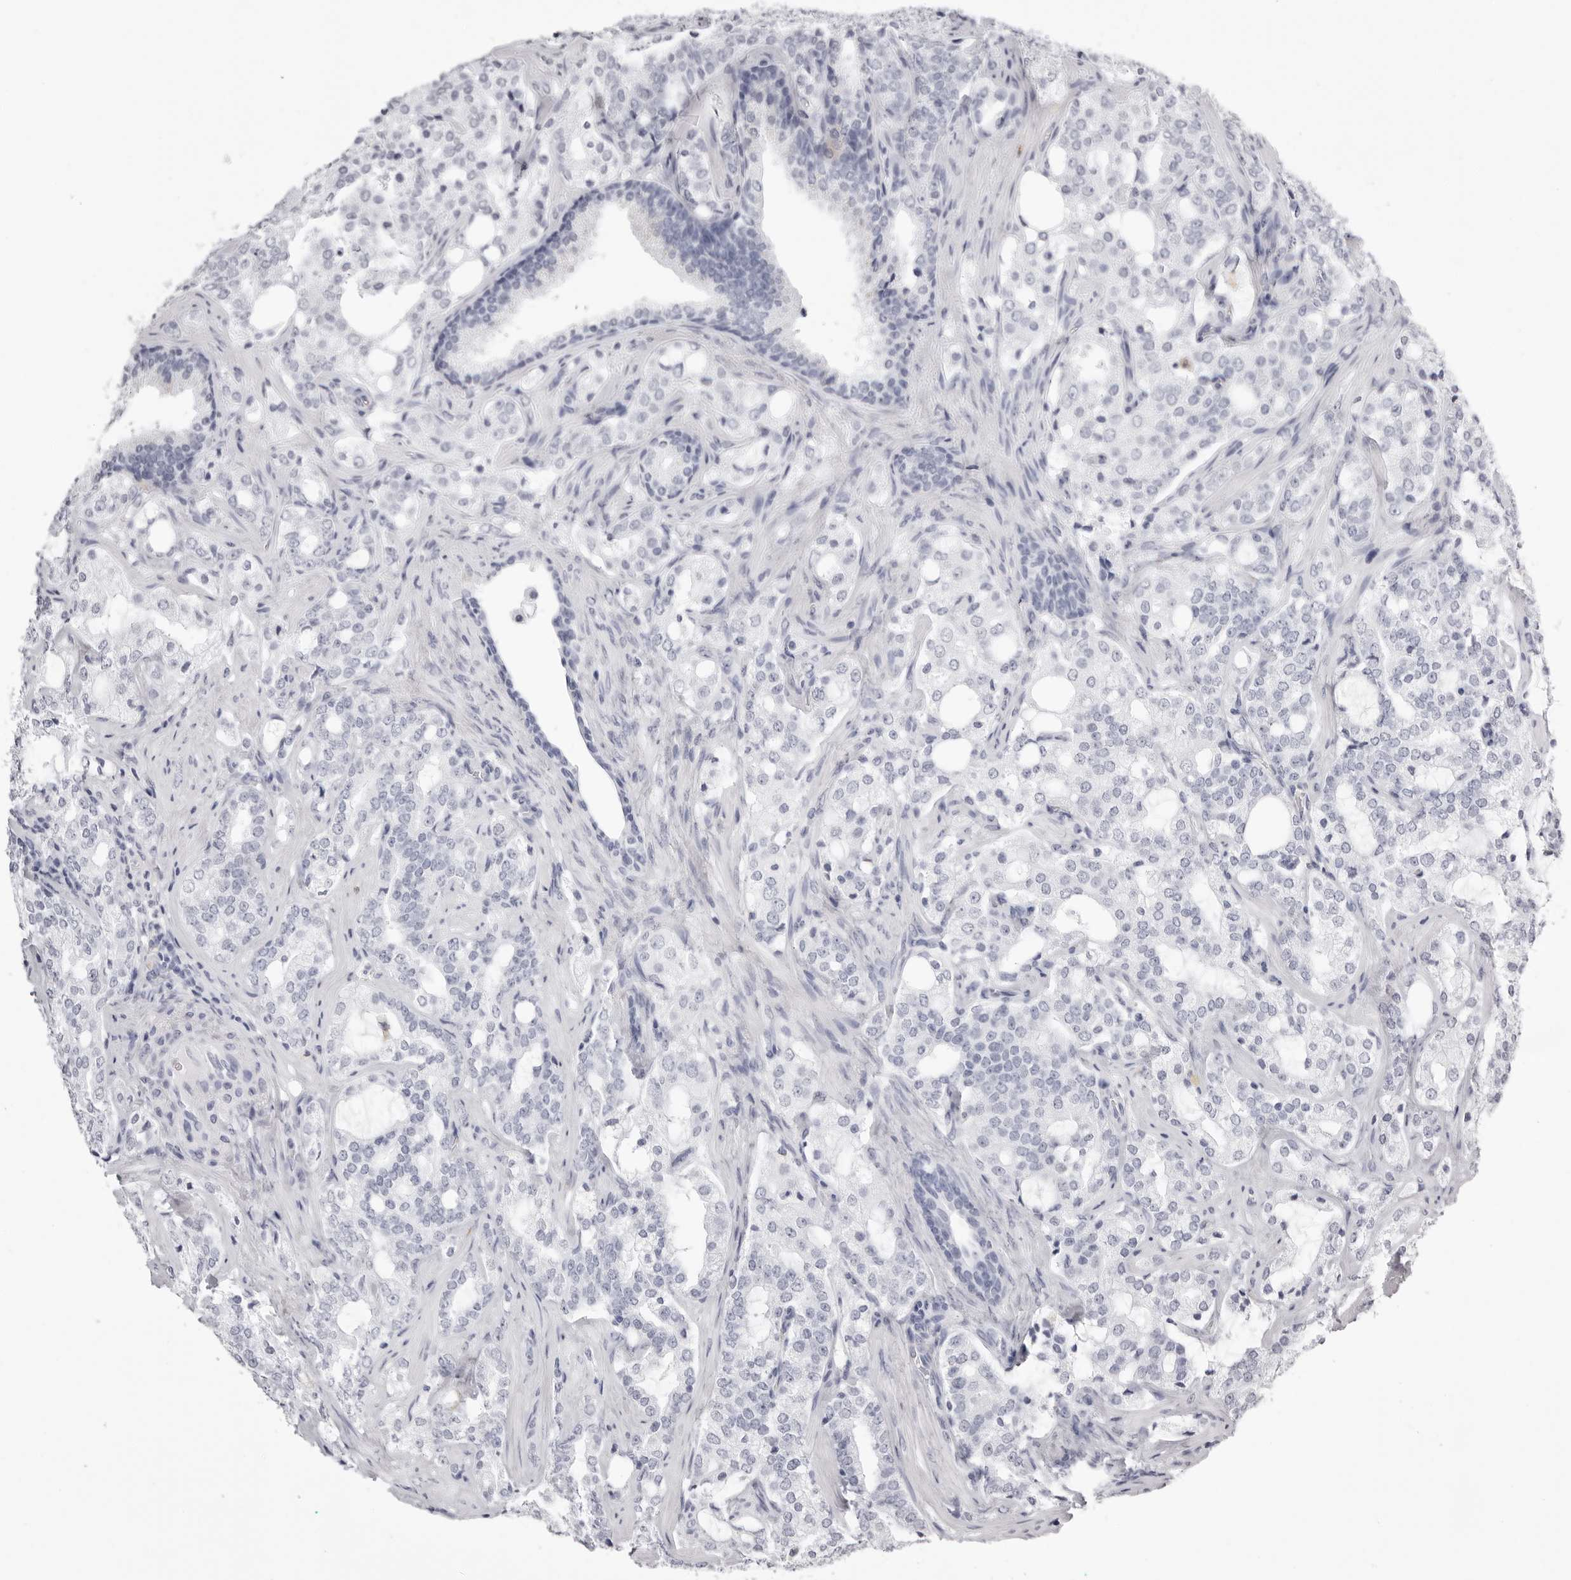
{"staining": {"intensity": "negative", "quantity": "none", "location": "none"}, "tissue": "prostate cancer", "cell_type": "Tumor cells", "image_type": "cancer", "snomed": [{"axis": "morphology", "description": "Adenocarcinoma, High grade"}, {"axis": "topography", "description": "Prostate"}], "caption": "This is an immunohistochemistry (IHC) micrograph of human prostate cancer. There is no expression in tumor cells.", "gene": "RHO", "patient": {"sex": "male", "age": 64}}